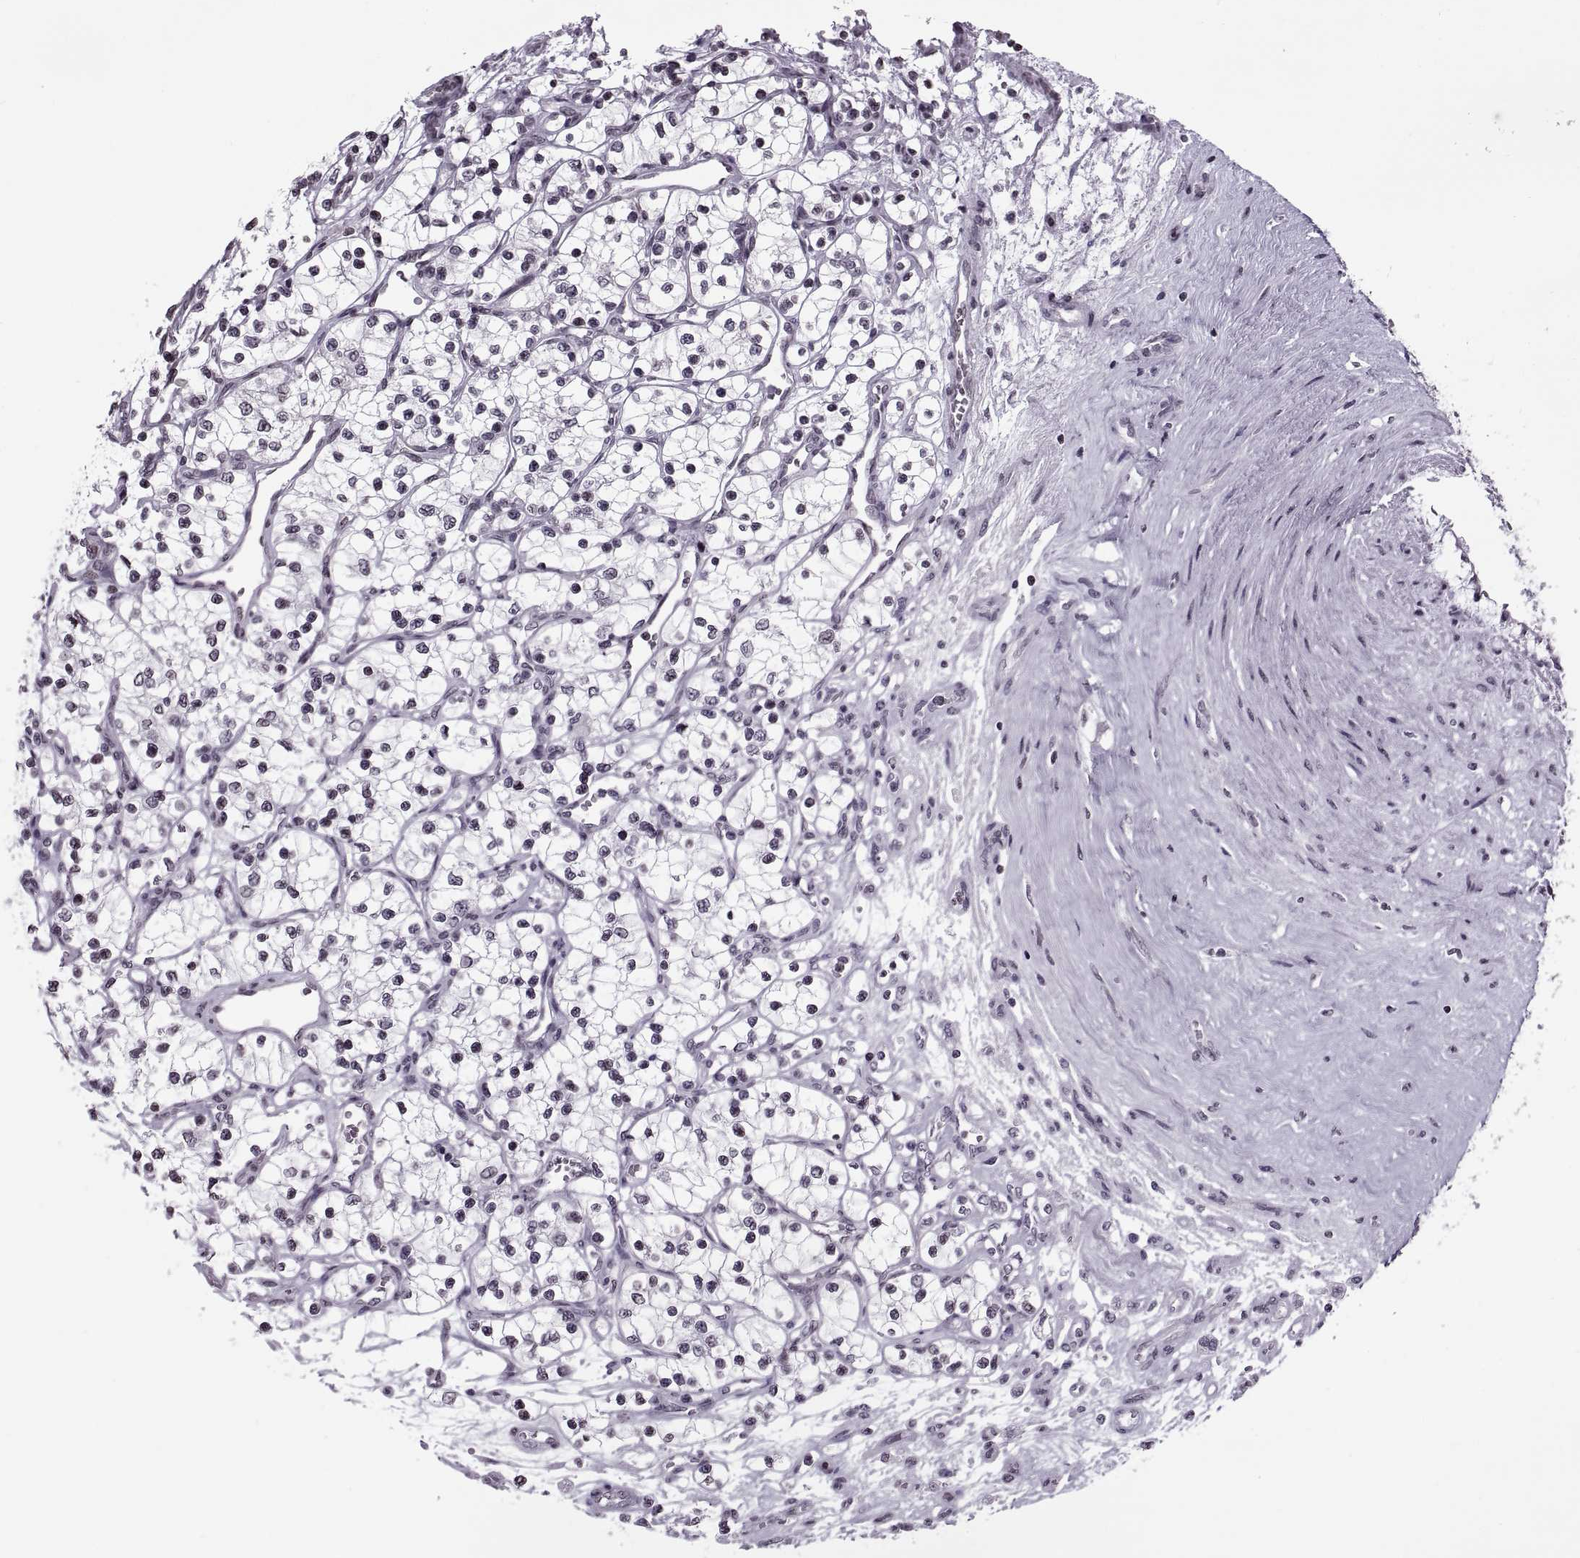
{"staining": {"intensity": "negative", "quantity": "none", "location": "none"}, "tissue": "renal cancer", "cell_type": "Tumor cells", "image_type": "cancer", "snomed": [{"axis": "morphology", "description": "Adenocarcinoma, NOS"}, {"axis": "topography", "description": "Kidney"}], "caption": "This image is of renal adenocarcinoma stained with immunohistochemistry (IHC) to label a protein in brown with the nuclei are counter-stained blue. There is no staining in tumor cells.", "gene": "H1-8", "patient": {"sex": "female", "age": 69}}